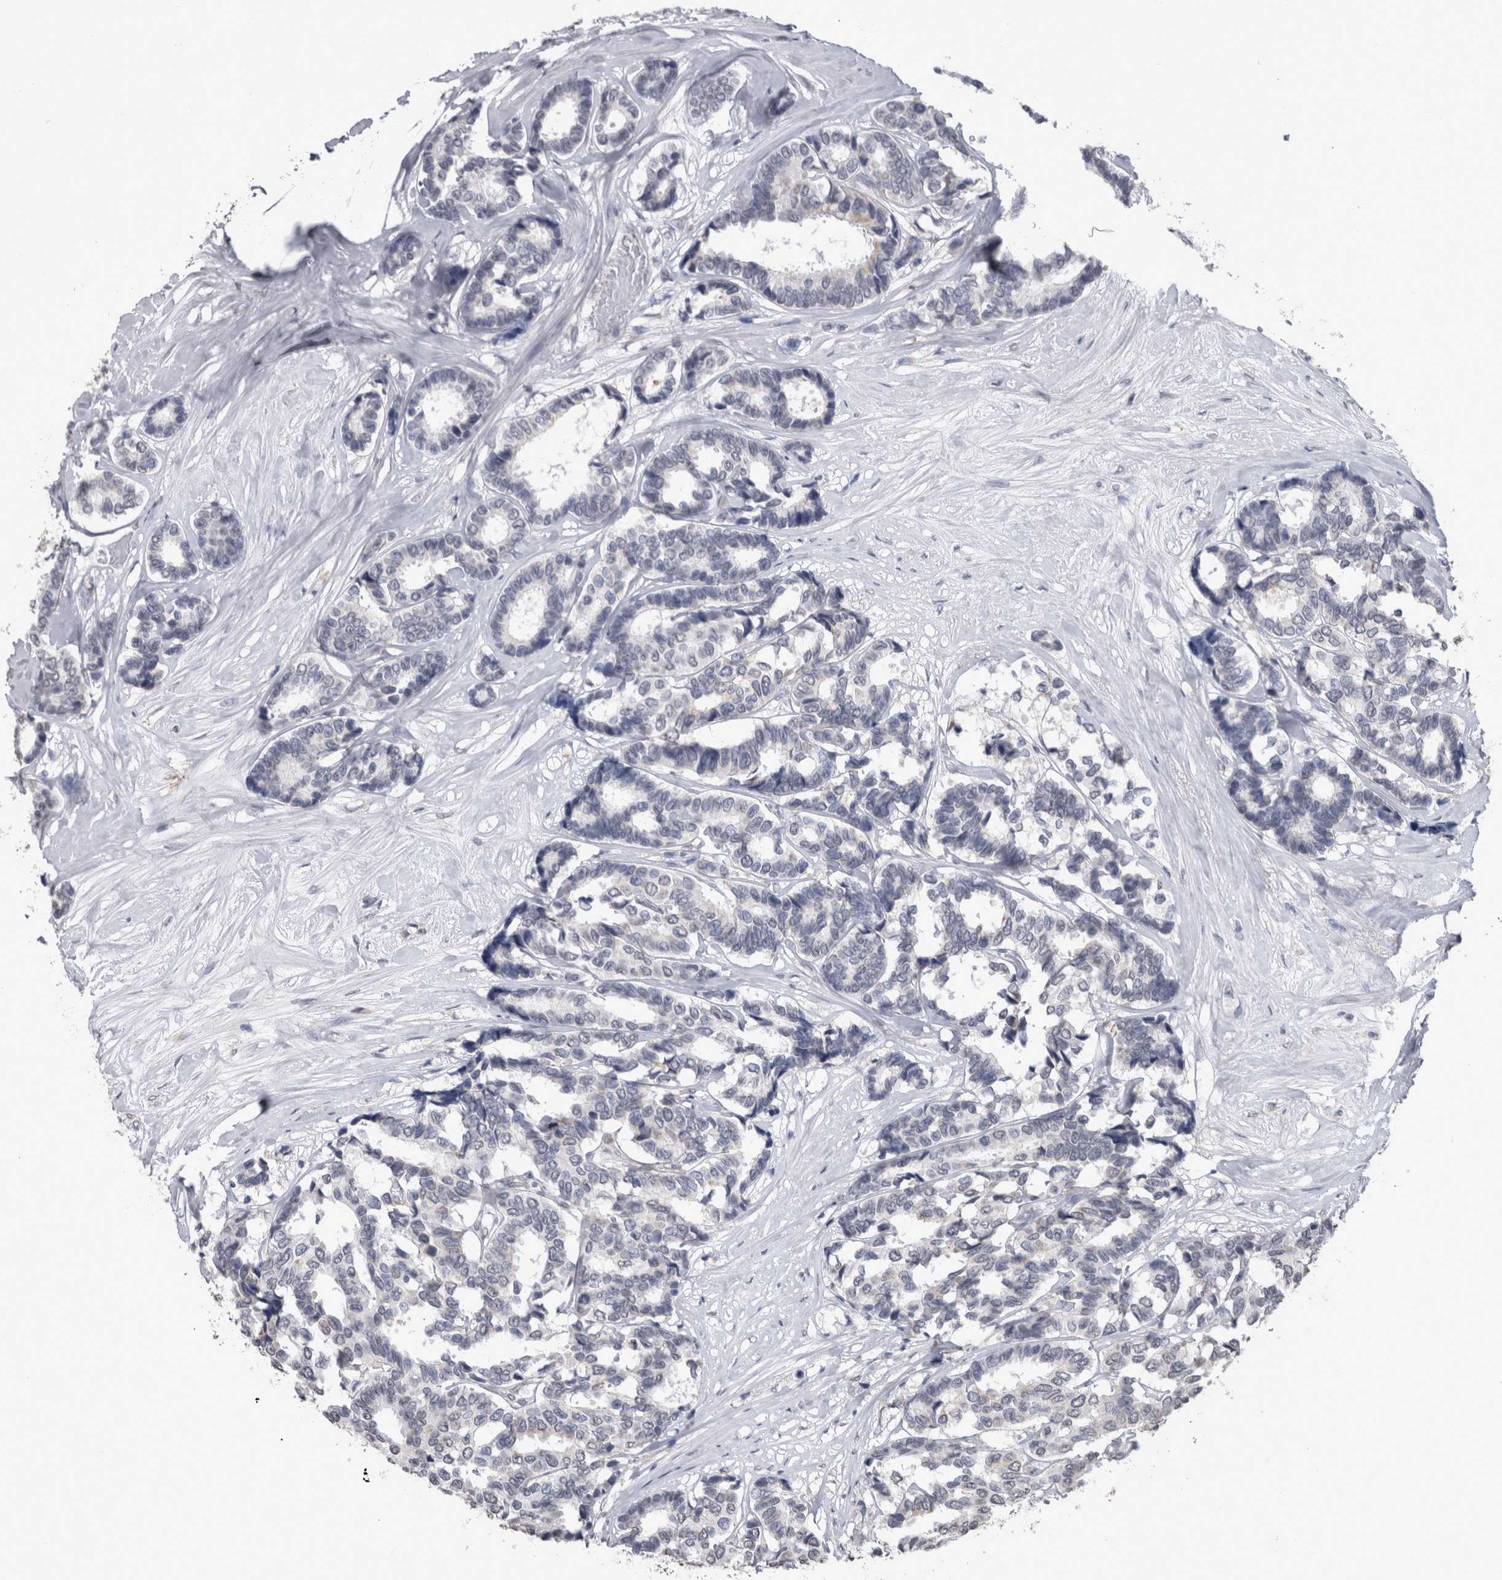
{"staining": {"intensity": "negative", "quantity": "none", "location": "none"}, "tissue": "breast cancer", "cell_type": "Tumor cells", "image_type": "cancer", "snomed": [{"axis": "morphology", "description": "Duct carcinoma"}, {"axis": "topography", "description": "Breast"}], "caption": "An immunohistochemistry photomicrograph of breast intraductal carcinoma is shown. There is no staining in tumor cells of breast intraductal carcinoma.", "gene": "PAX5", "patient": {"sex": "female", "age": 87}}